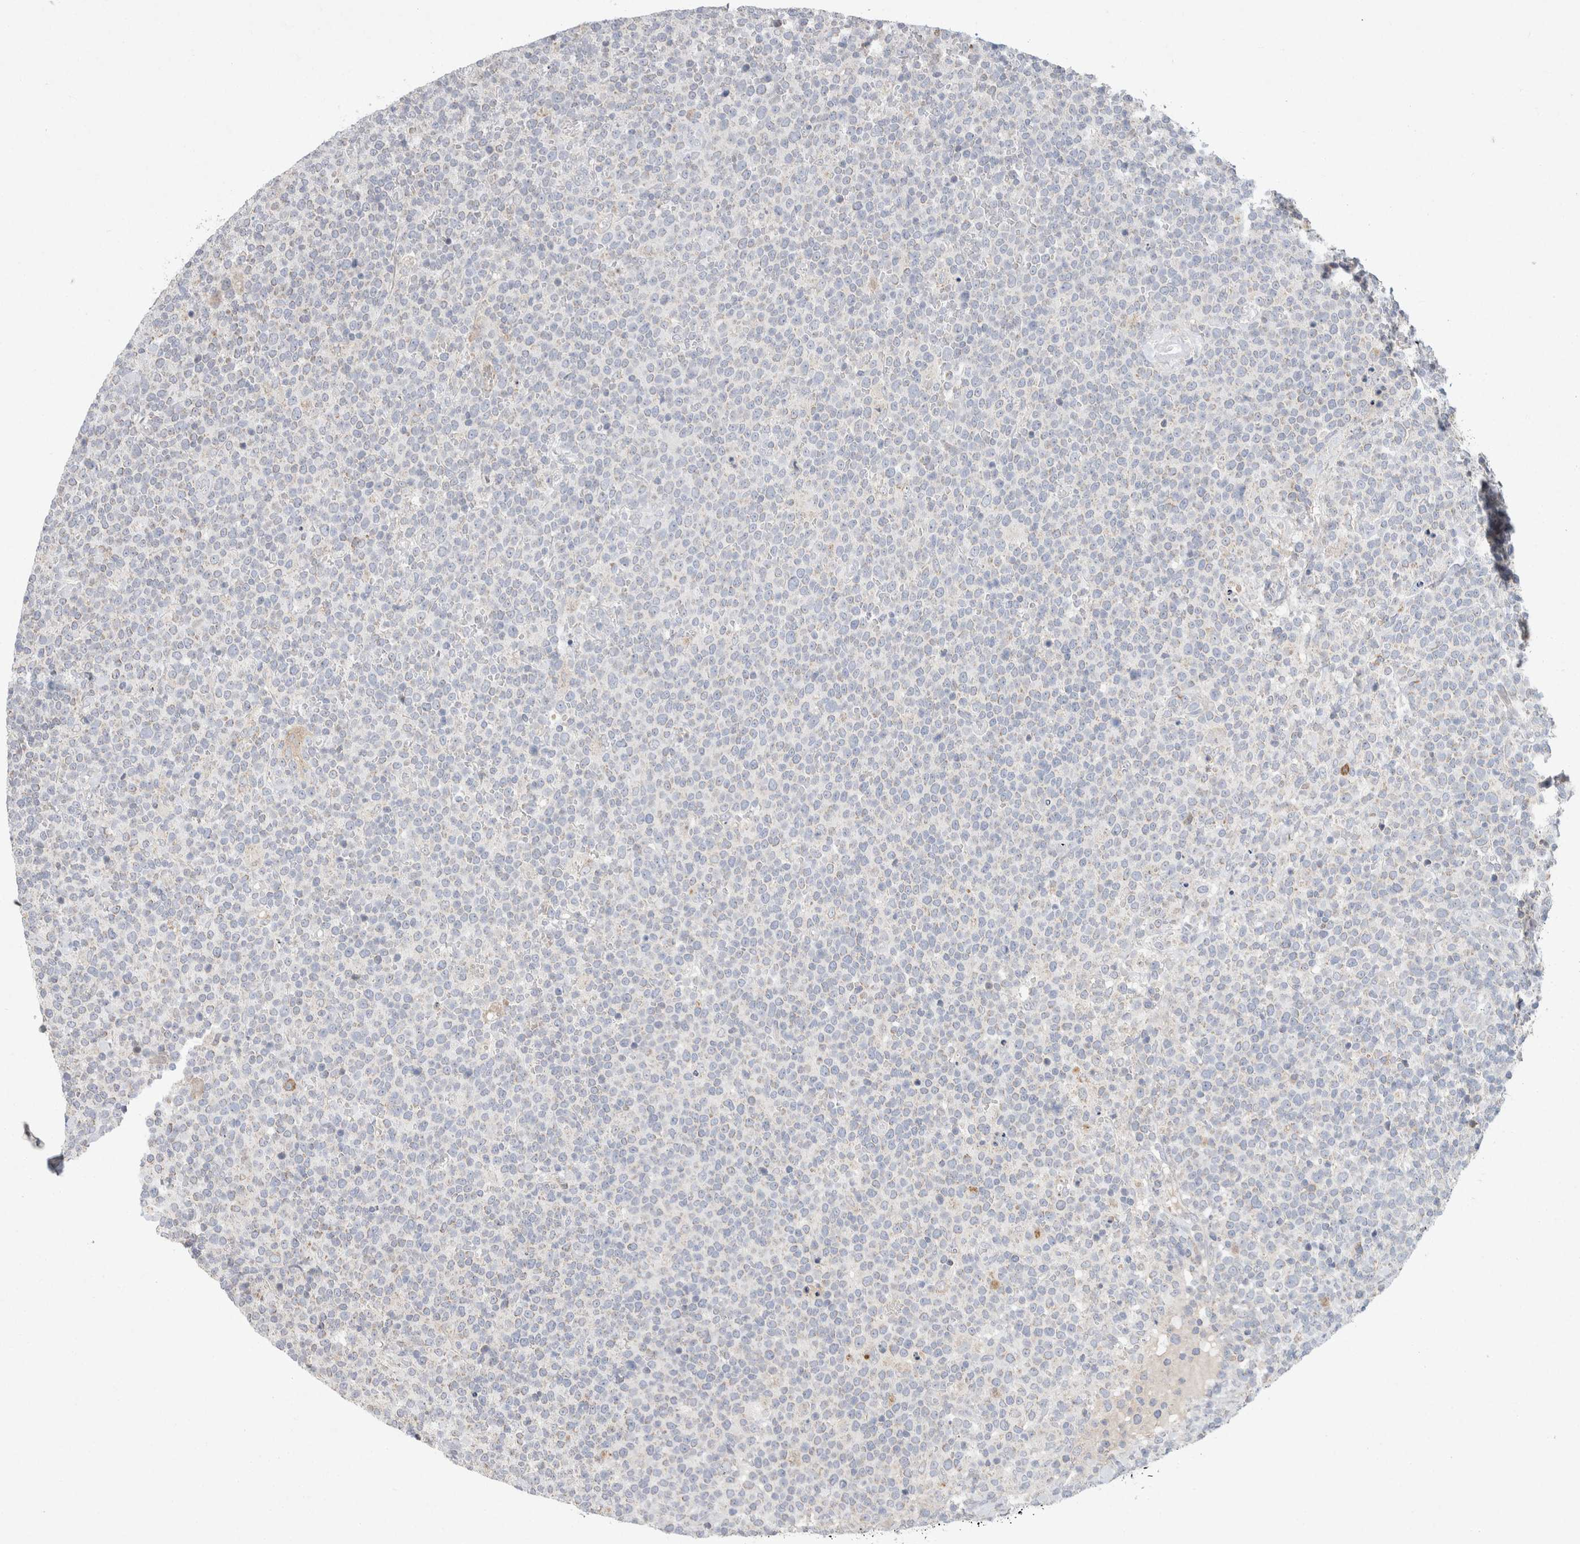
{"staining": {"intensity": "negative", "quantity": "none", "location": "none"}, "tissue": "lymphoma", "cell_type": "Tumor cells", "image_type": "cancer", "snomed": [{"axis": "morphology", "description": "Malignant lymphoma, non-Hodgkin's type, High grade"}, {"axis": "topography", "description": "Lymph node"}], "caption": "High magnification brightfield microscopy of lymphoma stained with DAB (3,3'-diaminobenzidine) (brown) and counterstained with hematoxylin (blue): tumor cells show no significant staining.", "gene": "CMTM4", "patient": {"sex": "male", "age": 61}}